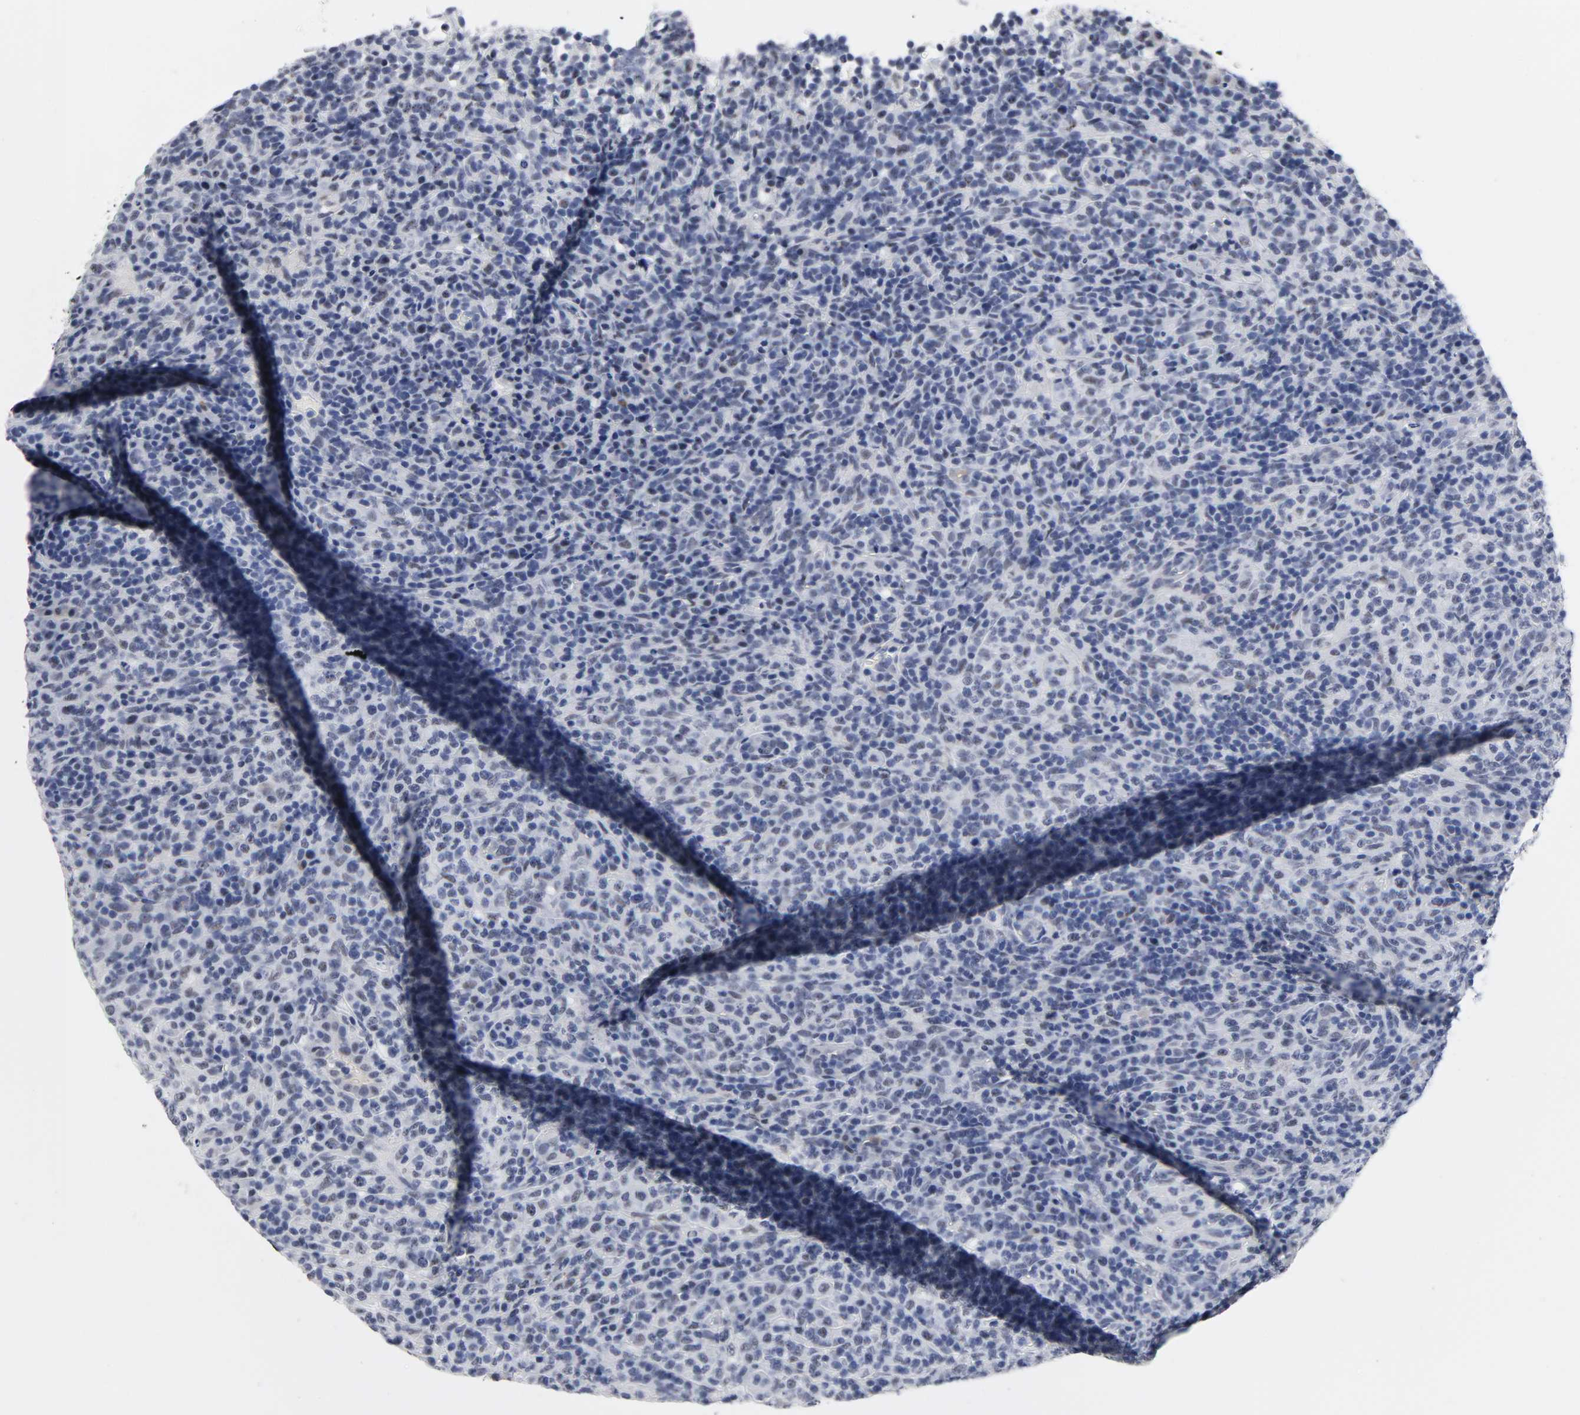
{"staining": {"intensity": "negative", "quantity": "none", "location": "none"}, "tissue": "lymphoma", "cell_type": "Tumor cells", "image_type": "cancer", "snomed": [{"axis": "morphology", "description": "Malignant lymphoma, non-Hodgkin's type, High grade"}, {"axis": "topography", "description": "Lymph node"}], "caption": "Immunohistochemical staining of malignant lymphoma, non-Hodgkin's type (high-grade) demonstrates no significant staining in tumor cells.", "gene": "GRHL2", "patient": {"sex": "female", "age": 76}}